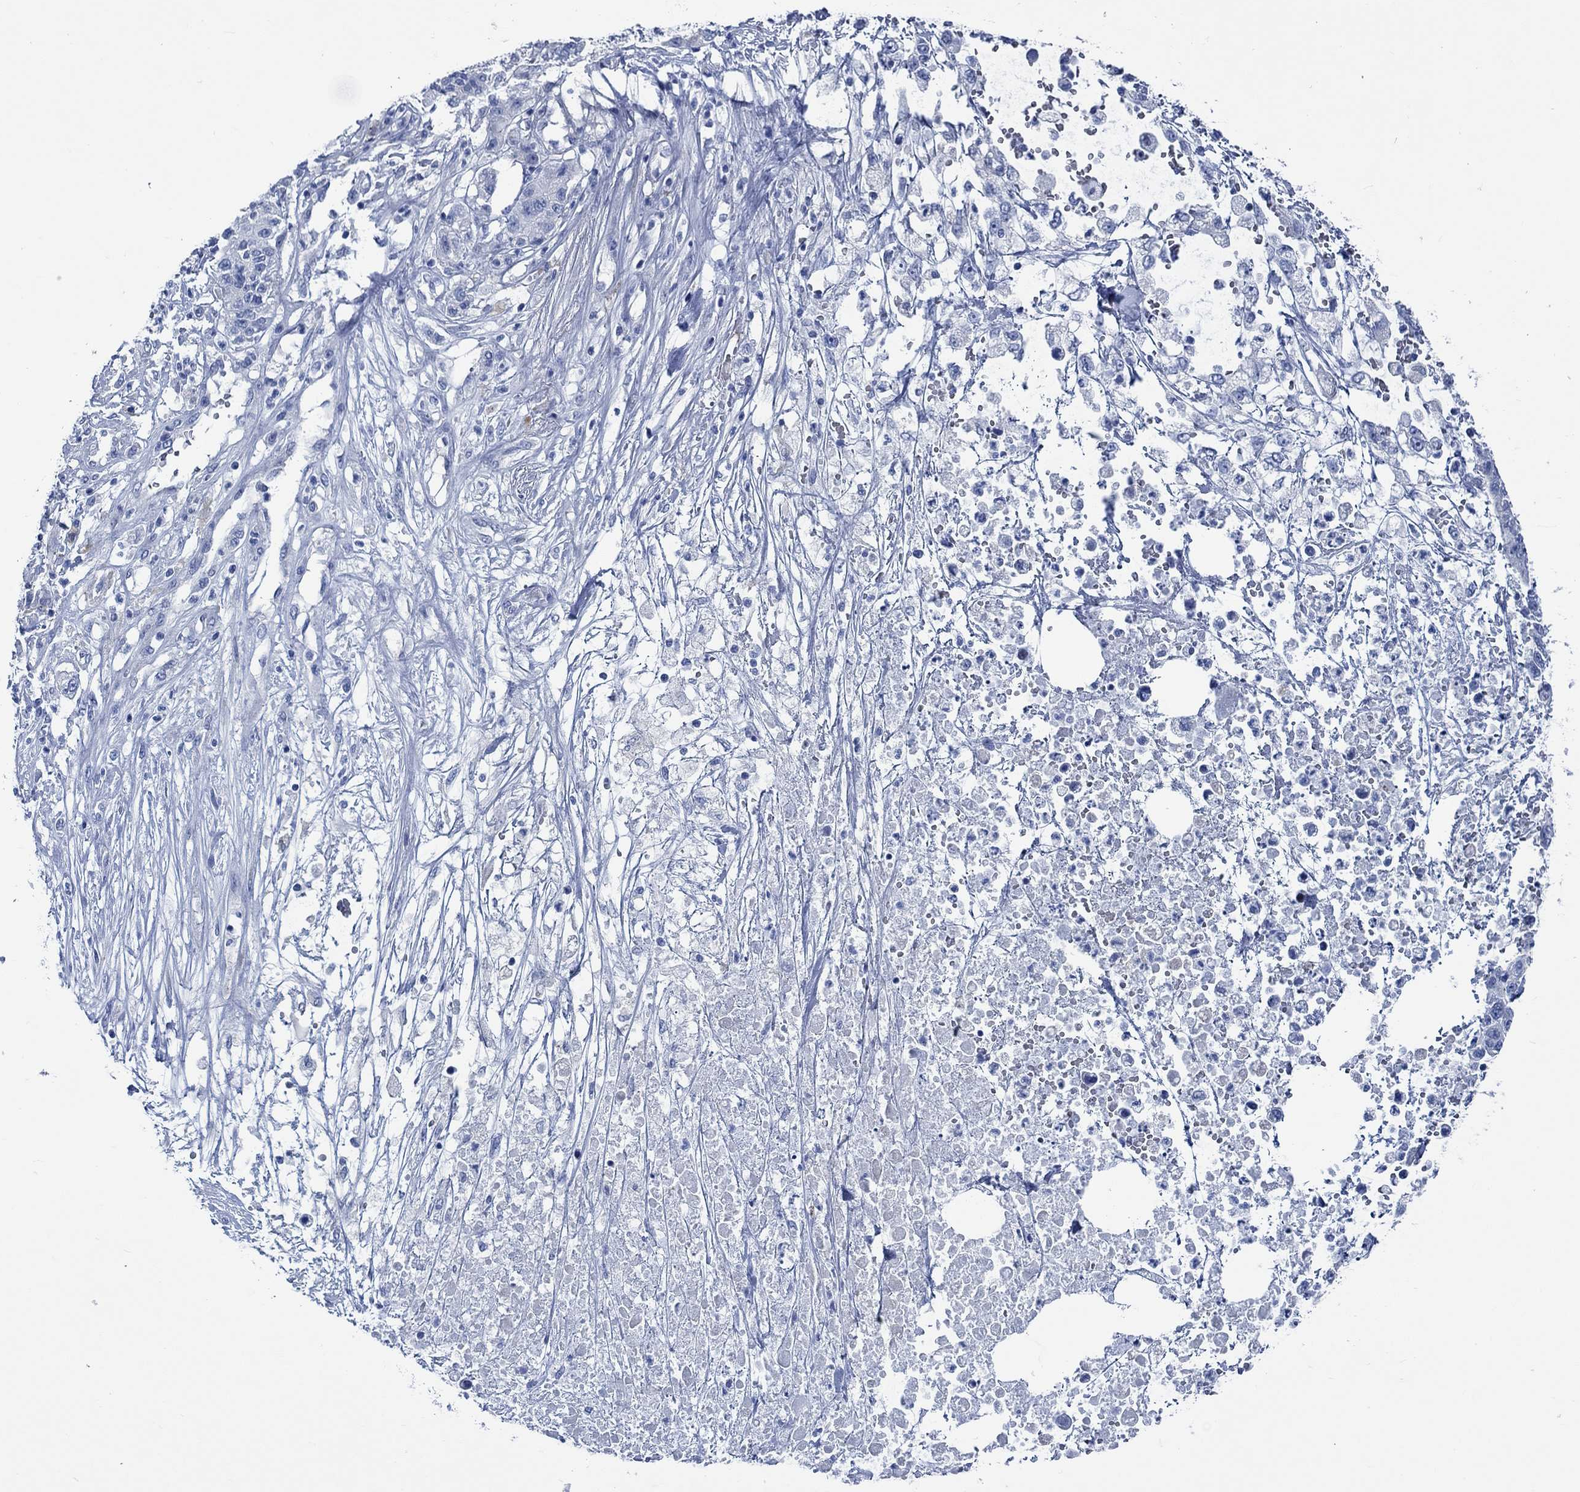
{"staining": {"intensity": "negative", "quantity": "none", "location": "none"}, "tissue": "liver cancer", "cell_type": "Tumor cells", "image_type": "cancer", "snomed": [{"axis": "morphology", "description": "Adenocarcinoma, NOS"}, {"axis": "morphology", "description": "Cholangiocarcinoma"}, {"axis": "topography", "description": "Liver"}], "caption": "DAB (3,3'-diaminobenzidine) immunohistochemical staining of liver cancer (cholangiocarcinoma) exhibits no significant staining in tumor cells. Nuclei are stained in blue.", "gene": "SVEP1", "patient": {"sex": "male", "age": 64}}